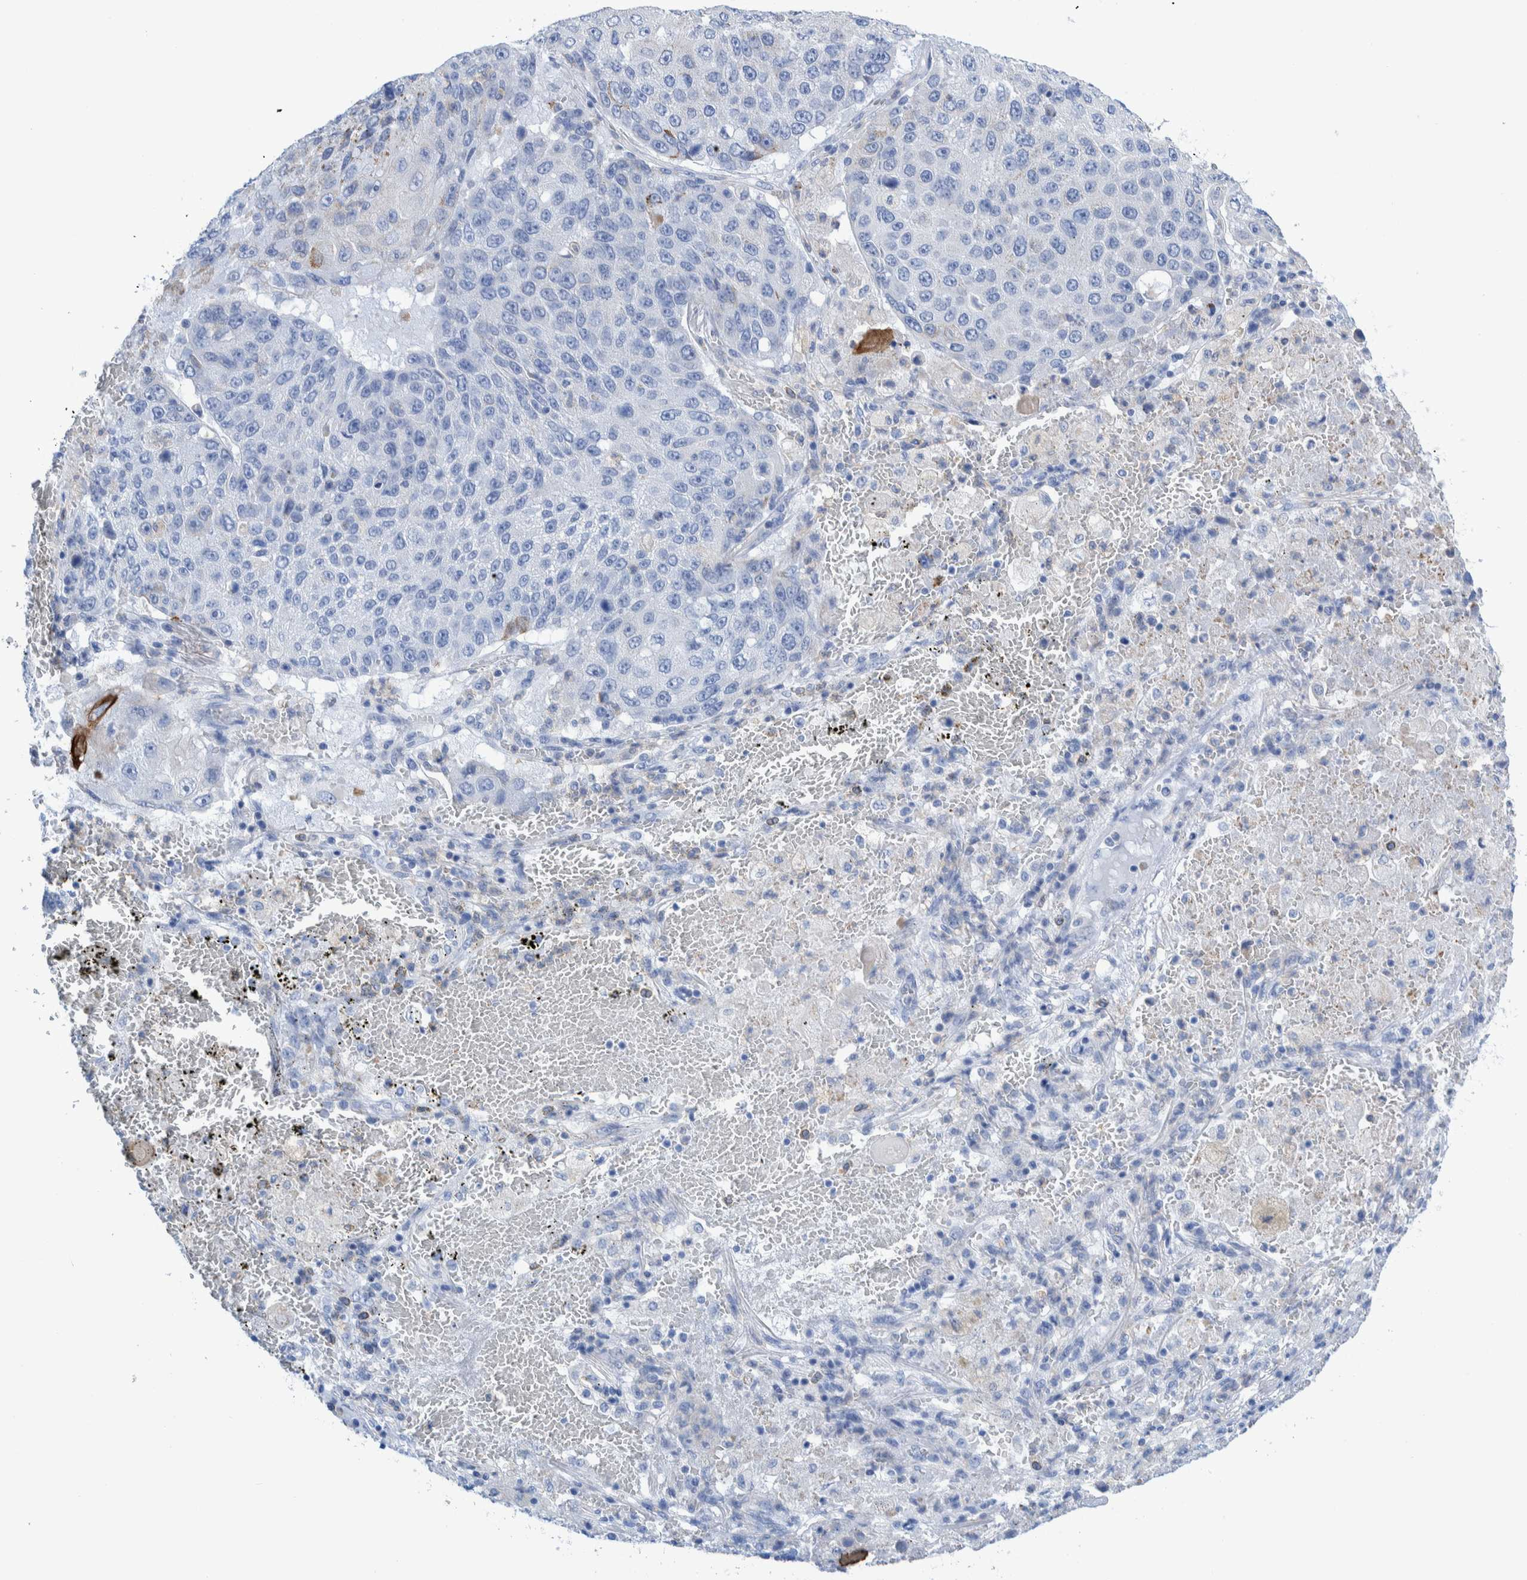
{"staining": {"intensity": "negative", "quantity": "none", "location": "none"}, "tissue": "lung cancer", "cell_type": "Tumor cells", "image_type": "cancer", "snomed": [{"axis": "morphology", "description": "Squamous cell carcinoma, NOS"}, {"axis": "topography", "description": "Lung"}], "caption": "Lung cancer was stained to show a protein in brown. There is no significant staining in tumor cells. (DAB (3,3'-diaminobenzidine) IHC with hematoxylin counter stain).", "gene": "KRT14", "patient": {"sex": "male", "age": 61}}